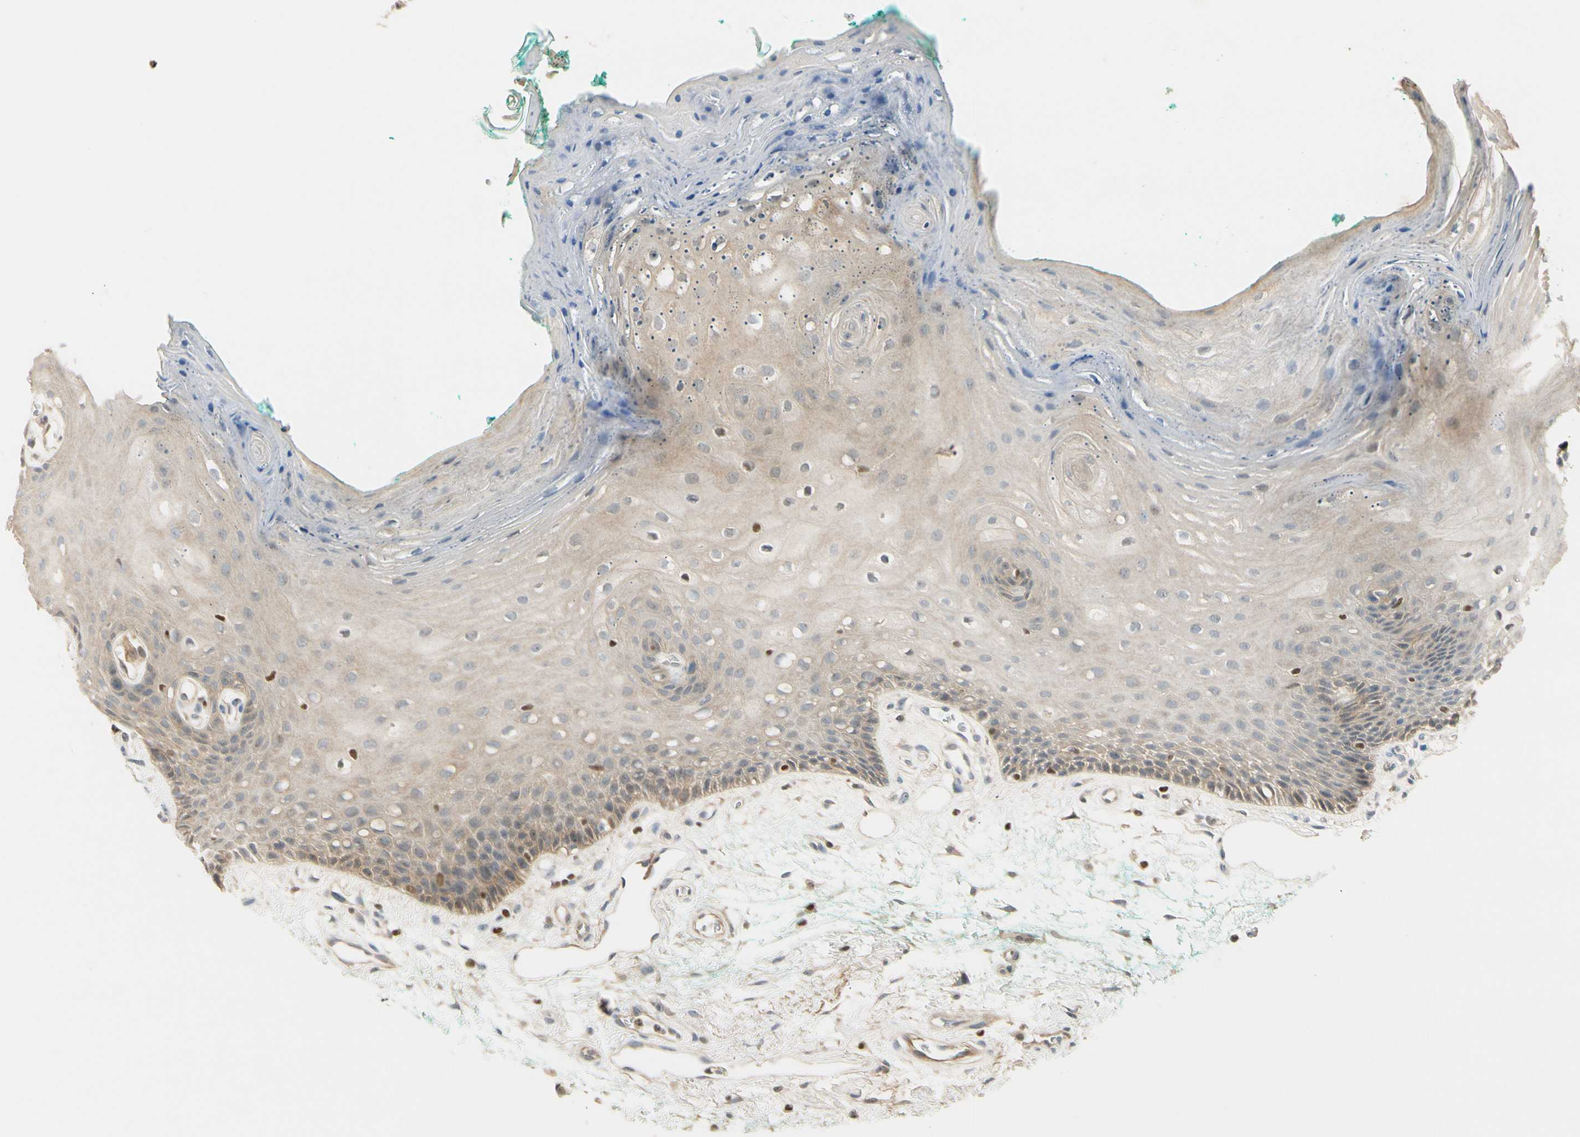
{"staining": {"intensity": "weak", "quantity": ">75%", "location": "cytoplasmic/membranous"}, "tissue": "oral mucosa", "cell_type": "Squamous epithelial cells", "image_type": "normal", "snomed": [{"axis": "morphology", "description": "Normal tissue, NOS"}, {"axis": "topography", "description": "Skeletal muscle"}, {"axis": "topography", "description": "Oral tissue"}, {"axis": "topography", "description": "Peripheral nerve tissue"}], "caption": "Benign oral mucosa reveals weak cytoplasmic/membranous positivity in approximately >75% of squamous epithelial cells, visualized by immunohistochemistry.", "gene": "NFYA", "patient": {"sex": "female", "age": 84}}